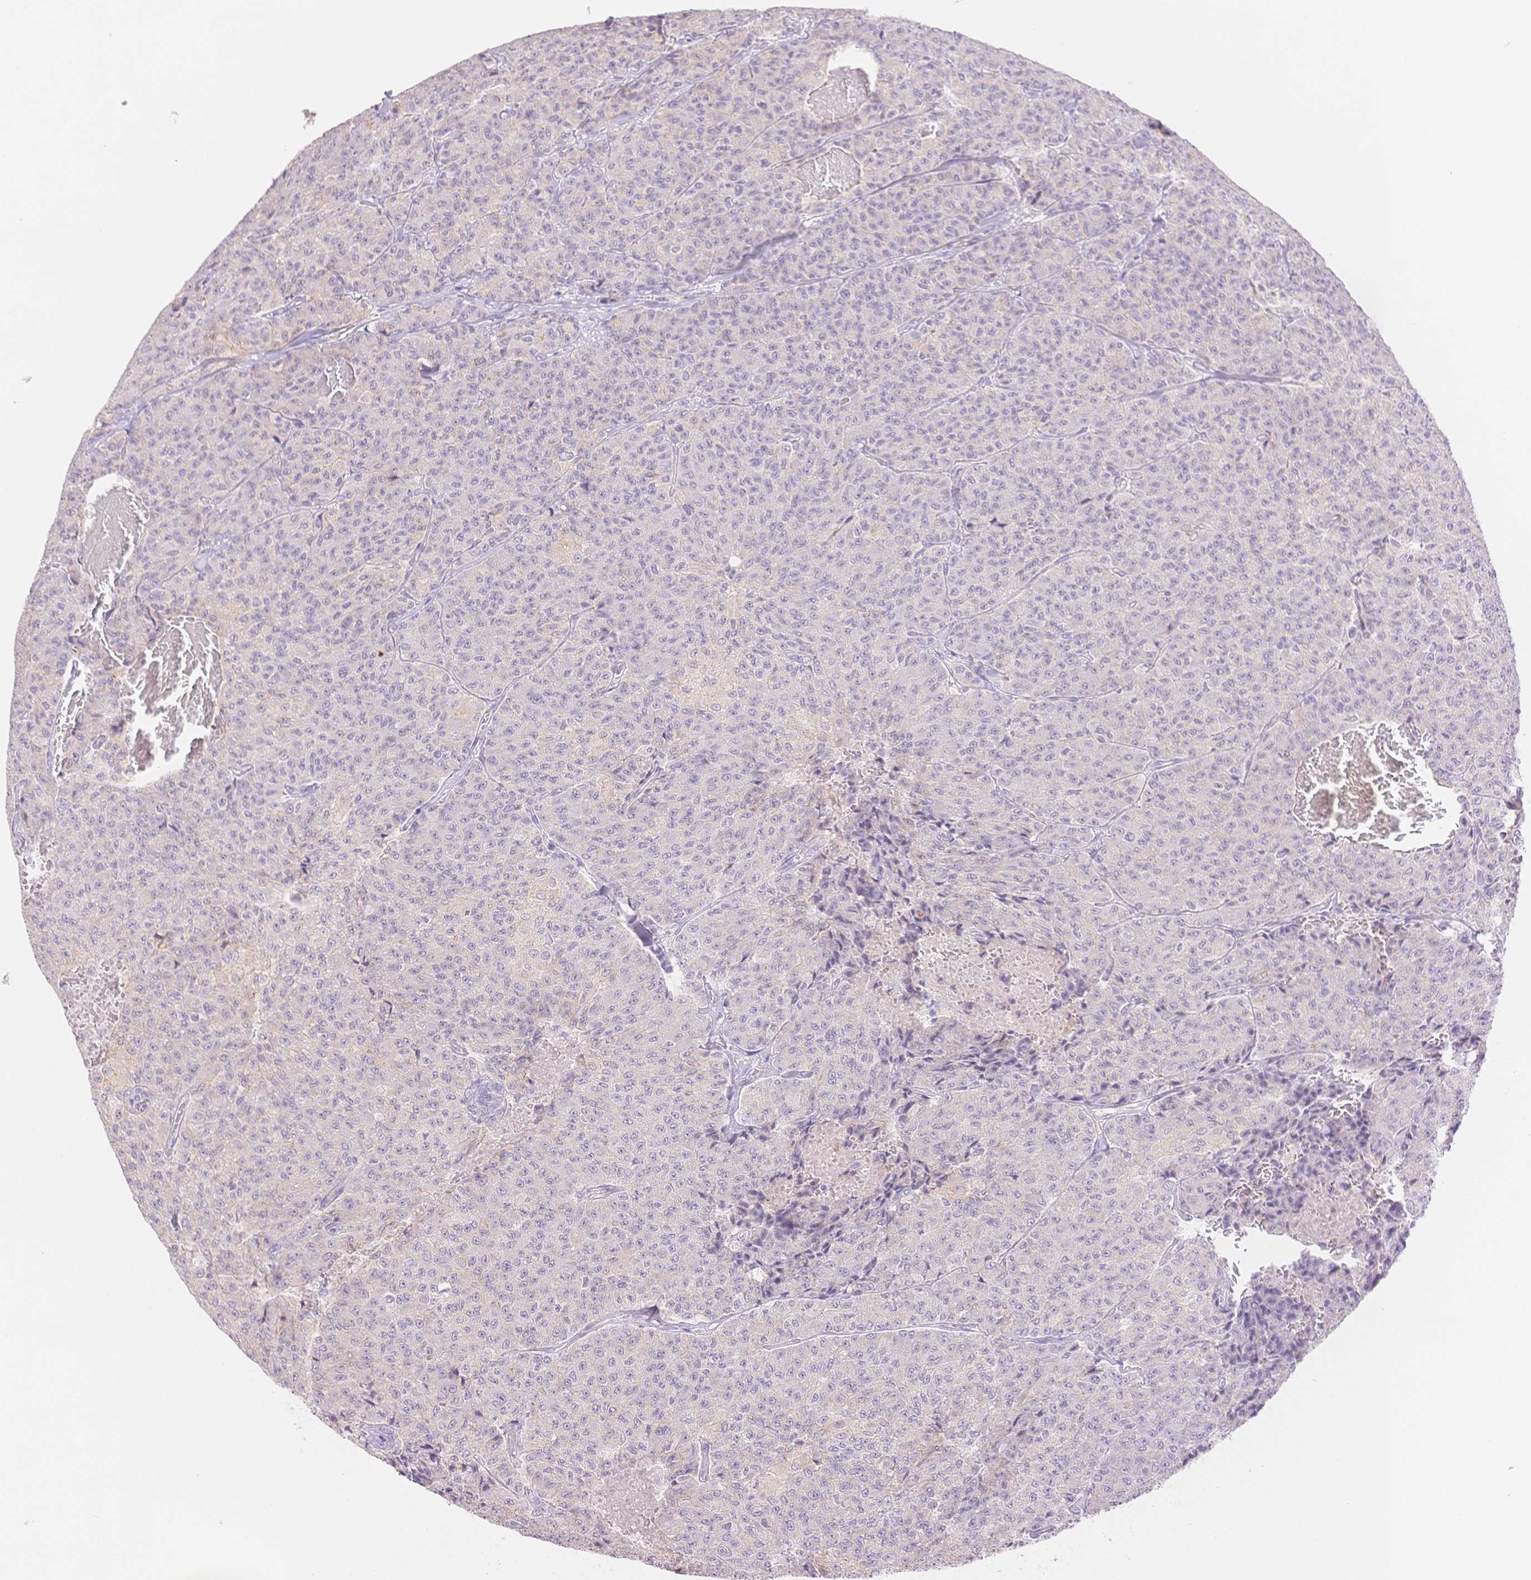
{"staining": {"intensity": "negative", "quantity": "none", "location": "none"}, "tissue": "carcinoid", "cell_type": "Tumor cells", "image_type": "cancer", "snomed": [{"axis": "morphology", "description": "Carcinoid, malignant, NOS"}, {"axis": "topography", "description": "Lung"}], "caption": "Protein analysis of carcinoid shows no significant positivity in tumor cells.", "gene": "WDR54", "patient": {"sex": "male", "age": 71}}